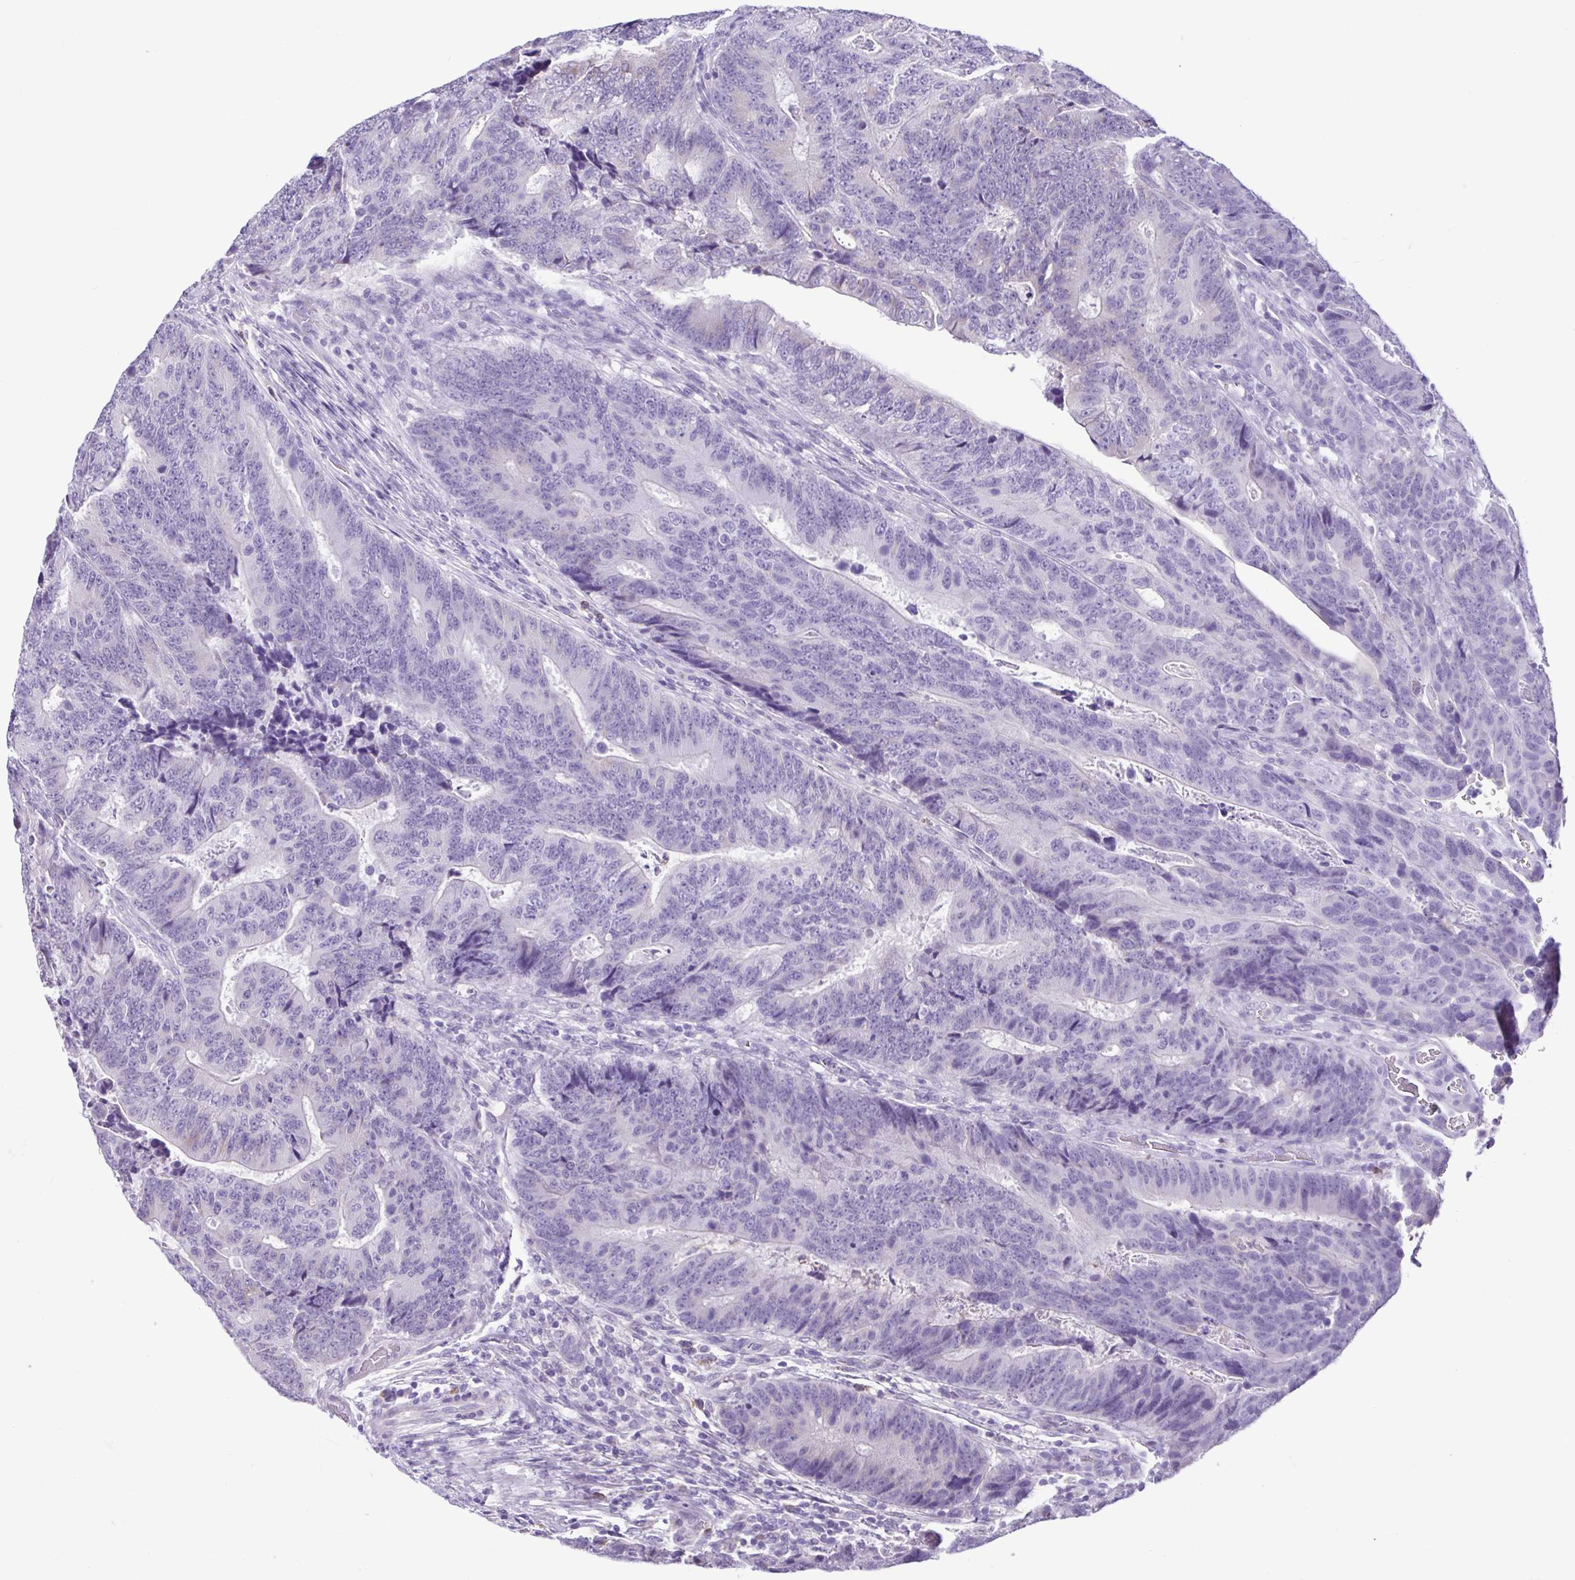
{"staining": {"intensity": "negative", "quantity": "none", "location": "none"}, "tissue": "colorectal cancer", "cell_type": "Tumor cells", "image_type": "cancer", "snomed": [{"axis": "morphology", "description": "Adenocarcinoma, NOS"}, {"axis": "topography", "description": "Colon"}], "caption": "Colorectal adenocarcinoma was stained to show a protein in brown. There is no significant positivity in tumor cells.", "gene": "CBY2", "patient": {"sex": "female", "age": 48}}